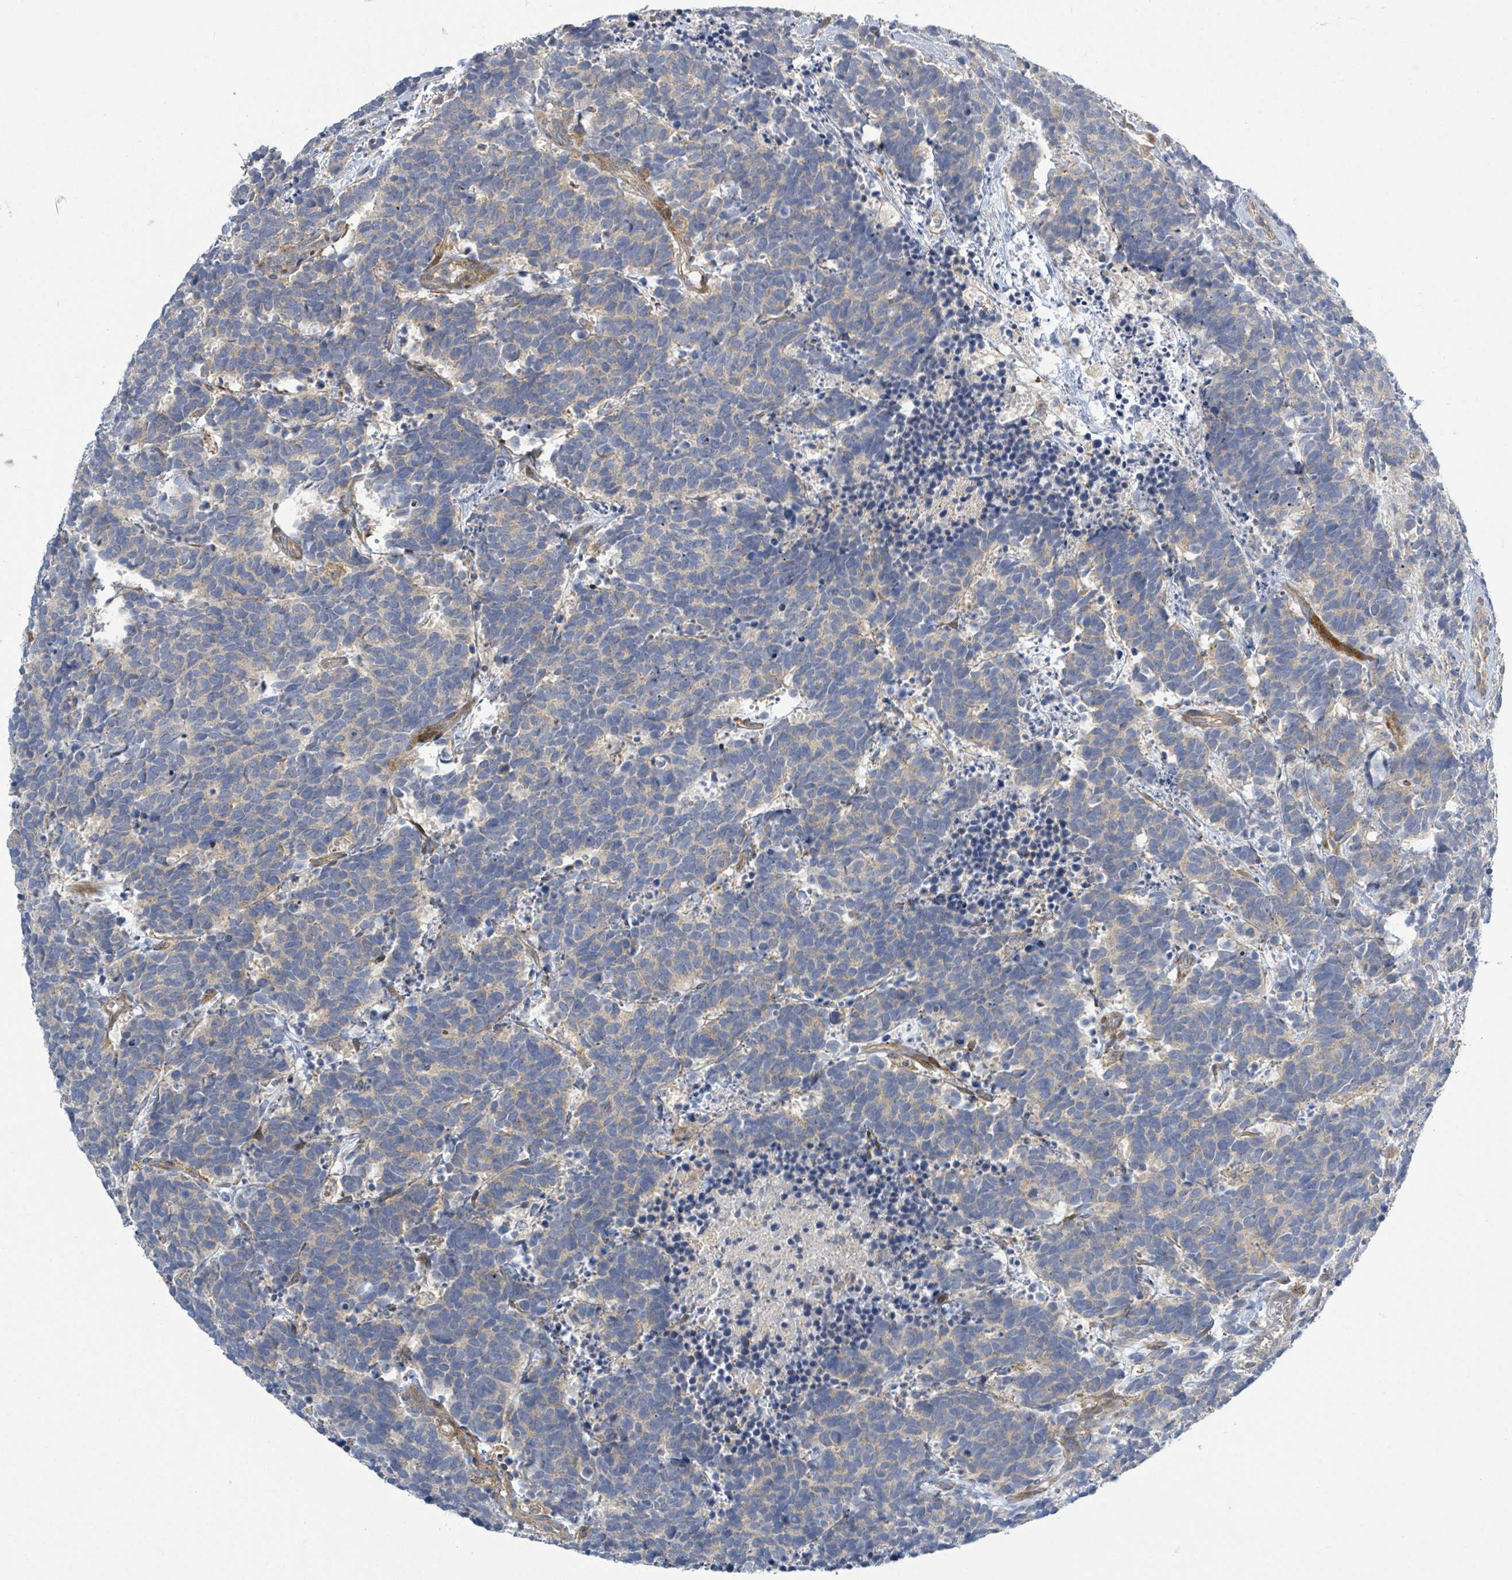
{"staining": {"intensity": "negative", "quantity": "none", "location": "none"}, "tissue": "carcinoid", "cell_type": "Tumor cells", "image_type": "cancer", "snomed": [{"axis": "morphology", "description": "Carcinoma, NOS"}, {"axis": "morphology", "description": "Carcinoid, malignant, NOS"}, {"axis": "topography", "description": "Prostate"}], "caption": "A histopathology image of carcinoma stained for a protein exhibits no brown staining in tumor cells.", "gene": "CFAP210", "patient": {"sex": "male", "age": 57}}